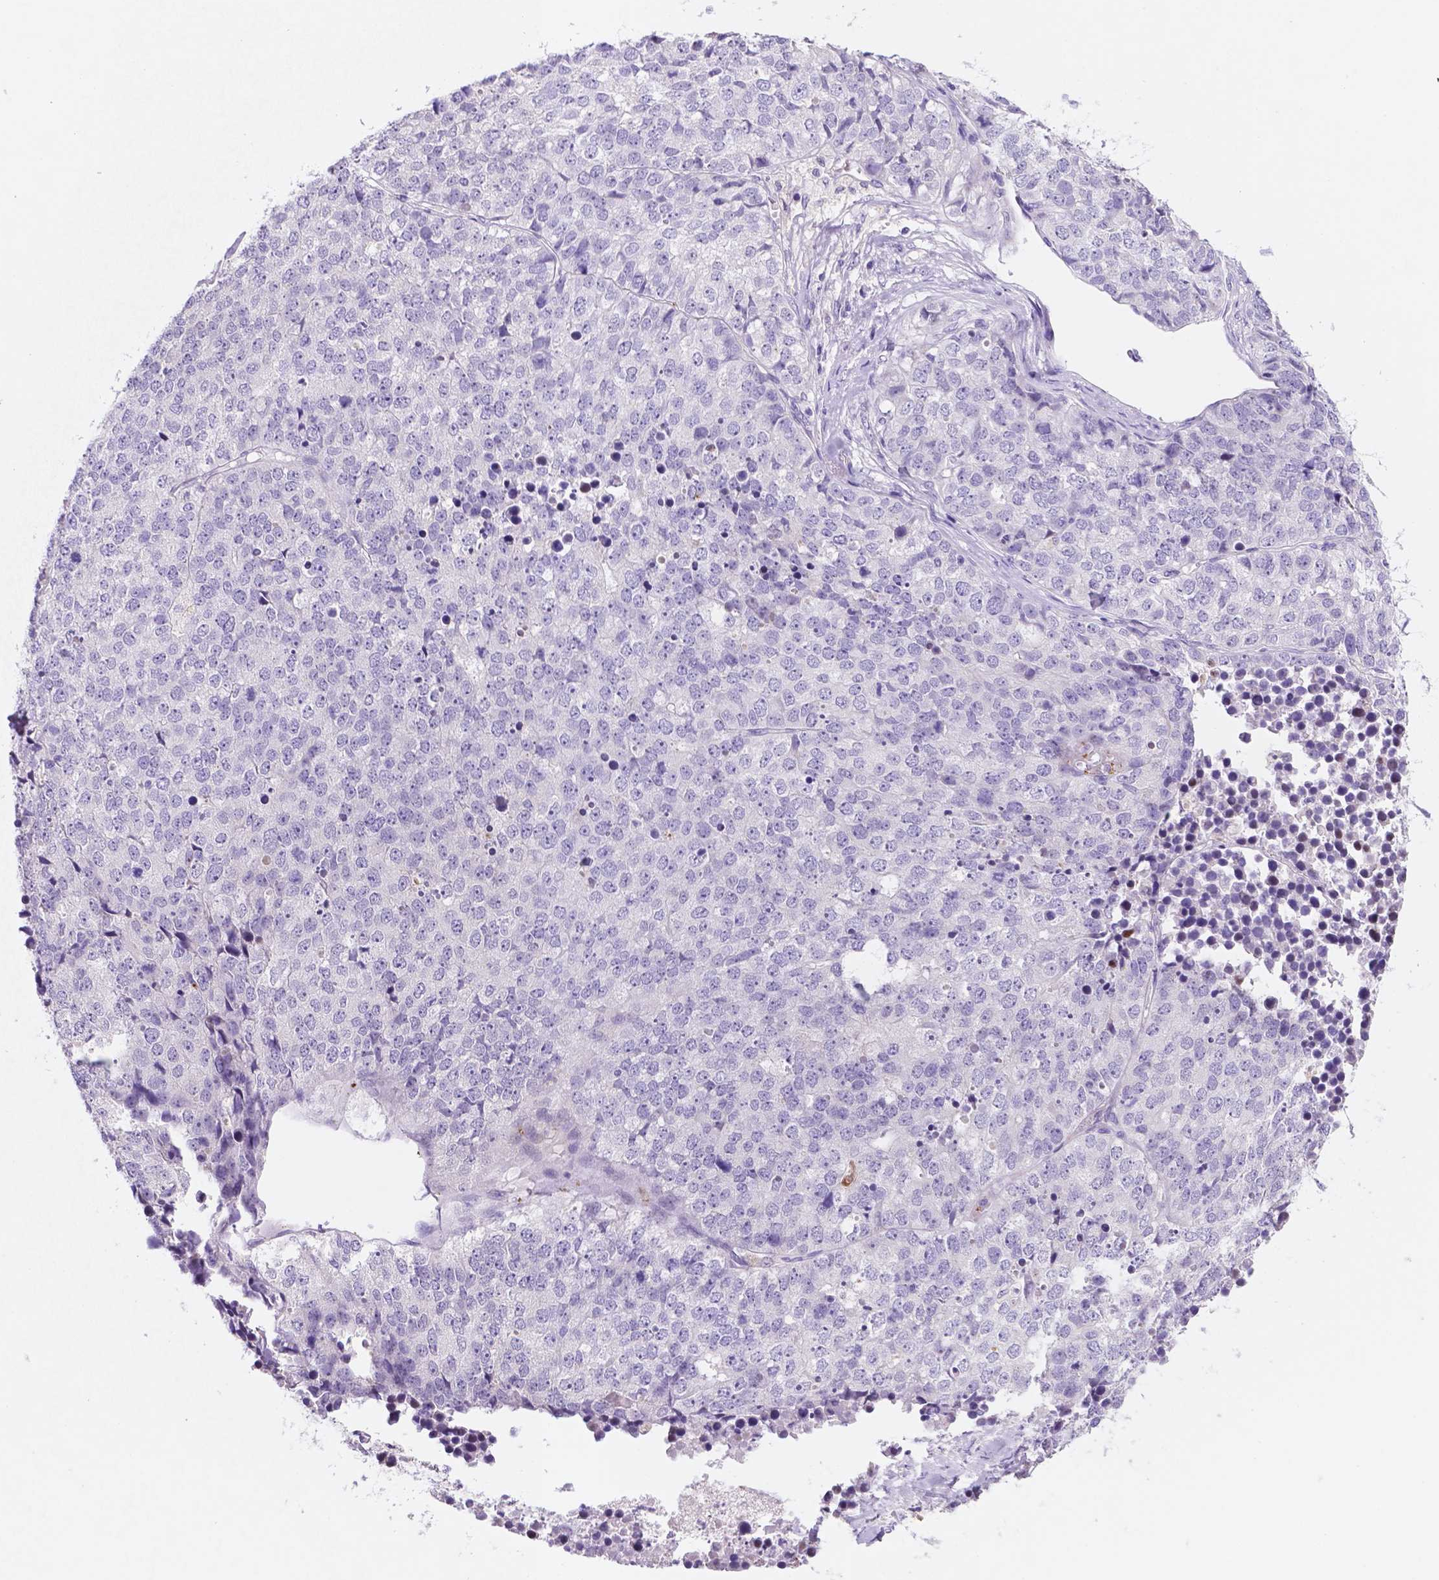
{"staining": {"intensity": "negative", "quantity": "none", "location": "none"}, "tissue": "stomach cancer", "cell_type": "Tumor cells", "image_type": "cancer", "snomed": [{"axis": "morphology", "description": "Adenocarcinoma, NOS"}, {"axis": "topography", "description": "Stomach"}], "caption": "Immunohistochemistry (IHC) image of neoplastic tissue: stomach cancer stained with DAB shows no significant protein positivity in tumor cells.", "gene": "EBLN2", "patient": {"sex": "male", "age": 69}}